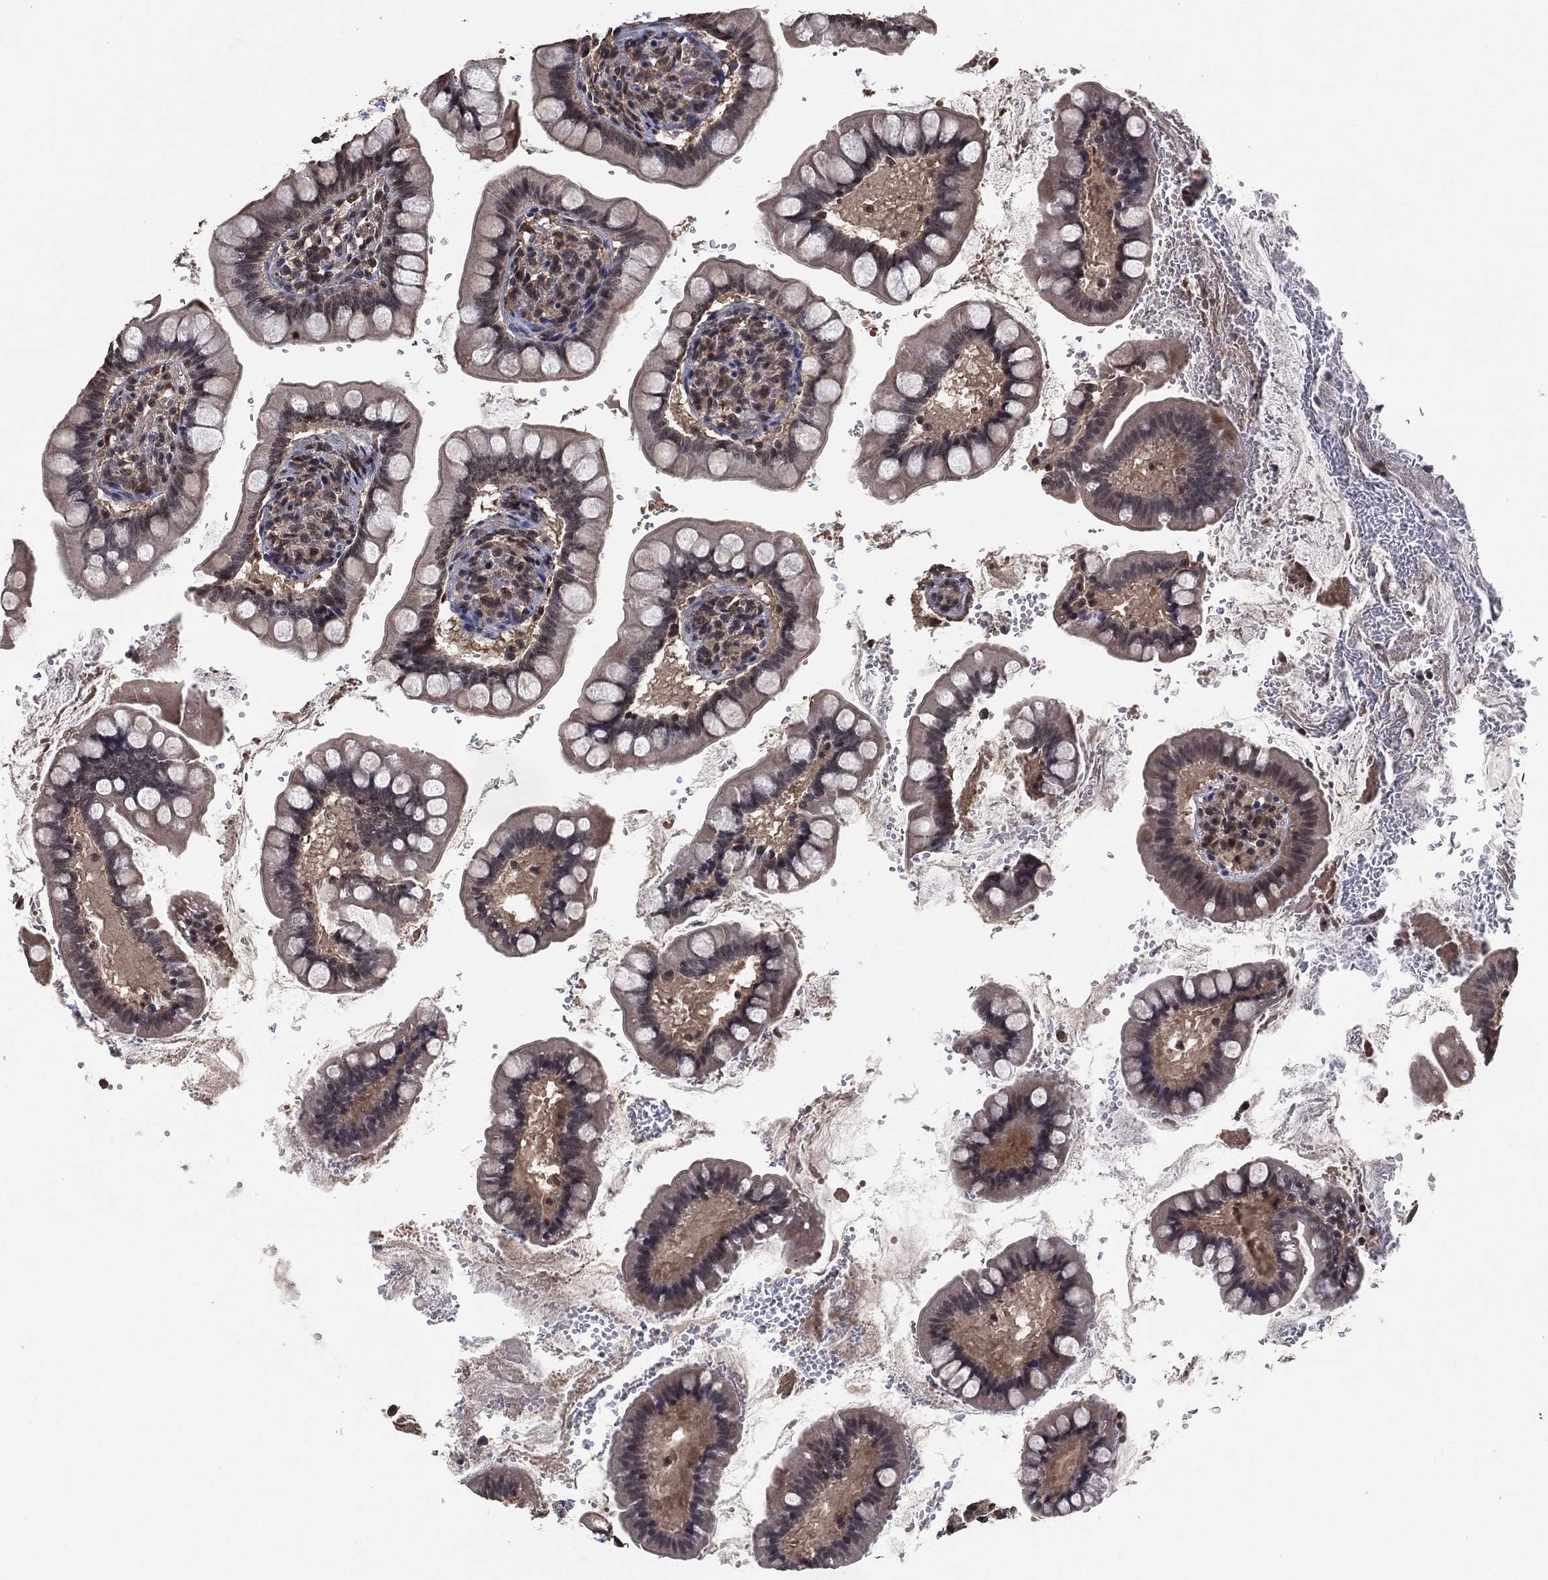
{"staining": {"intensity": "moderate", "quantity": "<25%", "location": "cytoplasmic/membranous"}, "tissue": "small intestine", "cell_type": "Glandular cells", "image_type": "normal", "snomed": [{"axis": "morphology", "description": "Normal tissue, NOS"}, {"axis": "topography", "description": "Small intestine"}], "caption": "Small intestine stained with a brown dye exhibits moderate cytoplasmic/membranous positive staining in approximately <25% of glandular cells.", "gene": "NELFCD", "patient": {"sex": "female", "age": 56}}